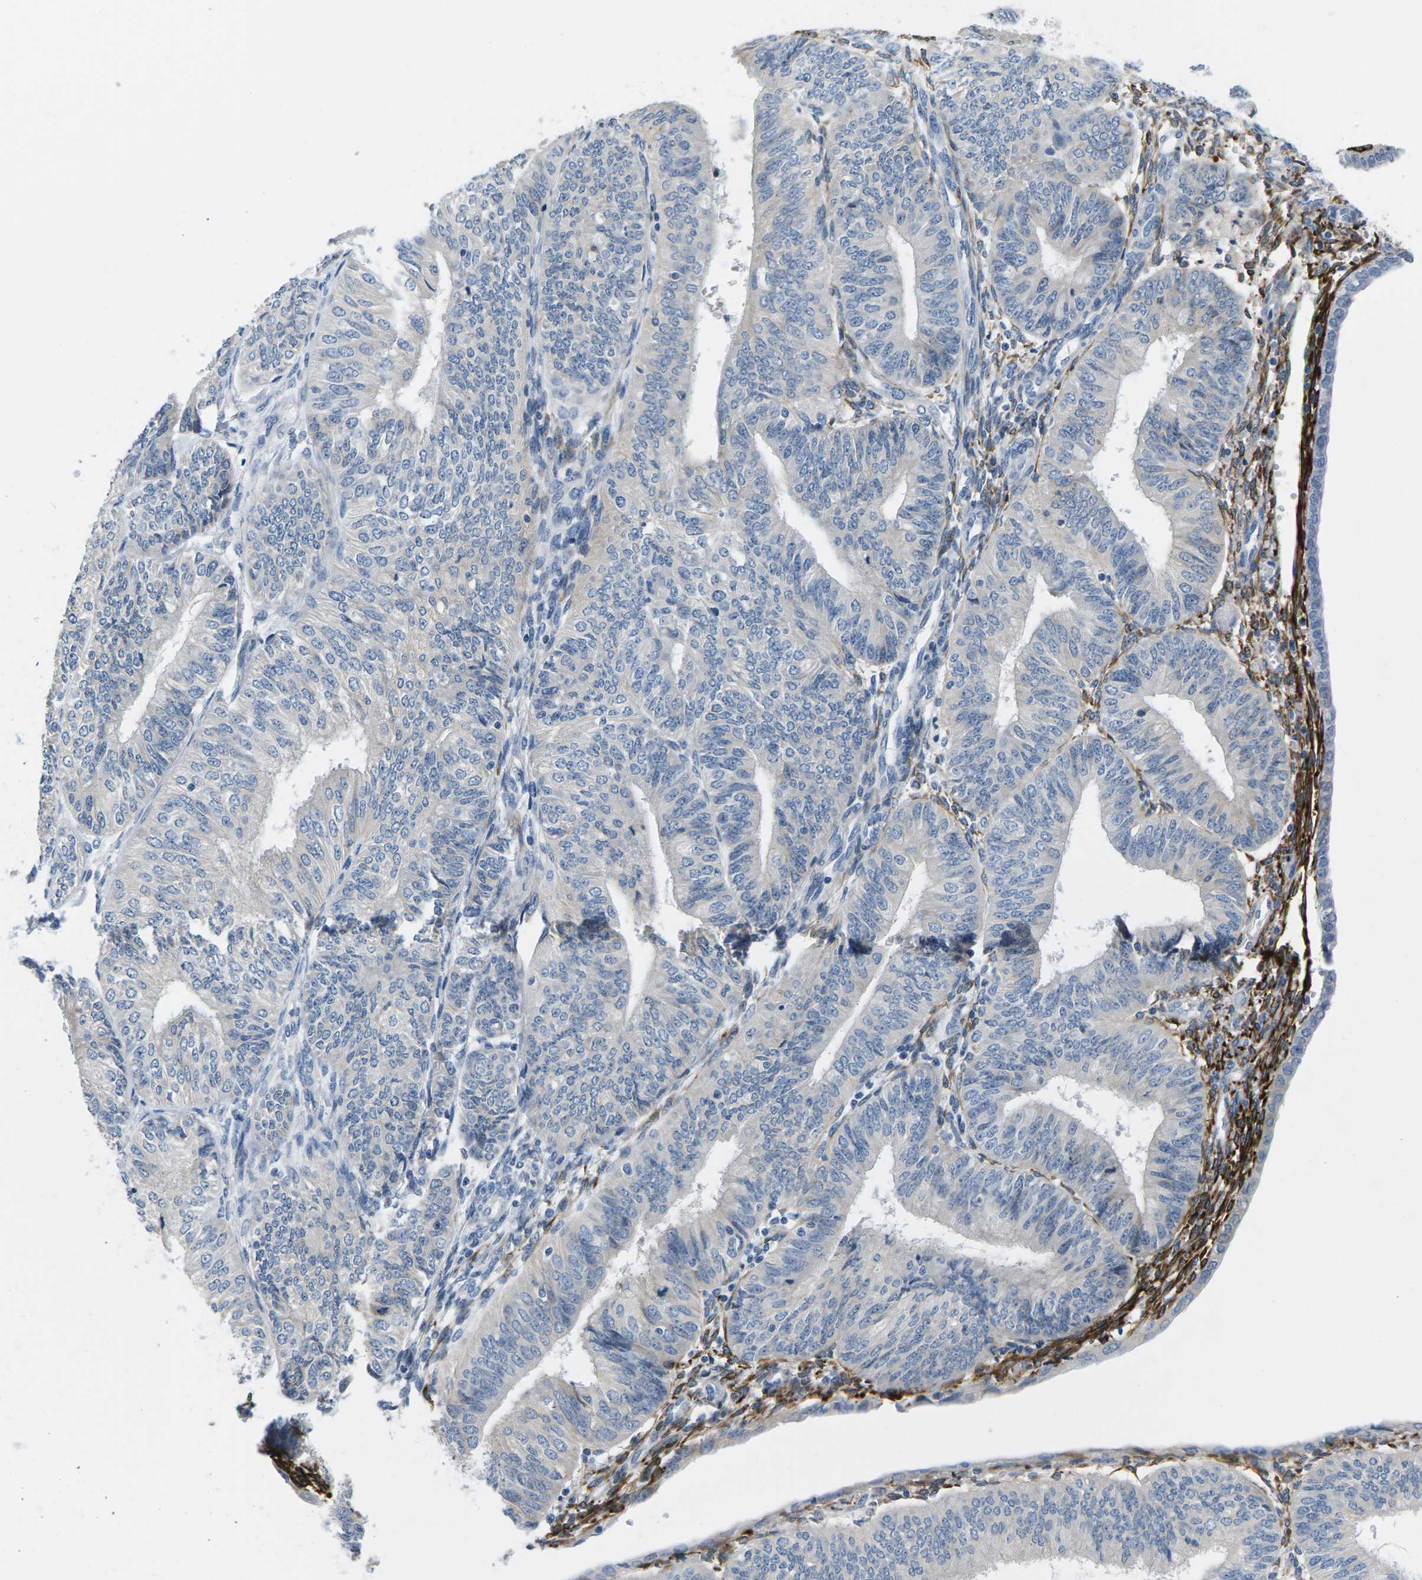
{"staining": {"intensity": "negative", "quantity": "none", "location": "none"}, "tissue": "endometrial cancer", "cell_type": "Tumor cells", "image_type": "cancer", "snomed": [{"axis": "morphology", "description": "Adenocarcinoma, NOS"}, {"axis": "topography", "description": "Endometrium"}], "caption": "Tumor cells are negative for protein expression in human adenocarcinoma (endometrial).", "gene": "TSPAN2", "patient": {"sex": "female", "age": 58}}